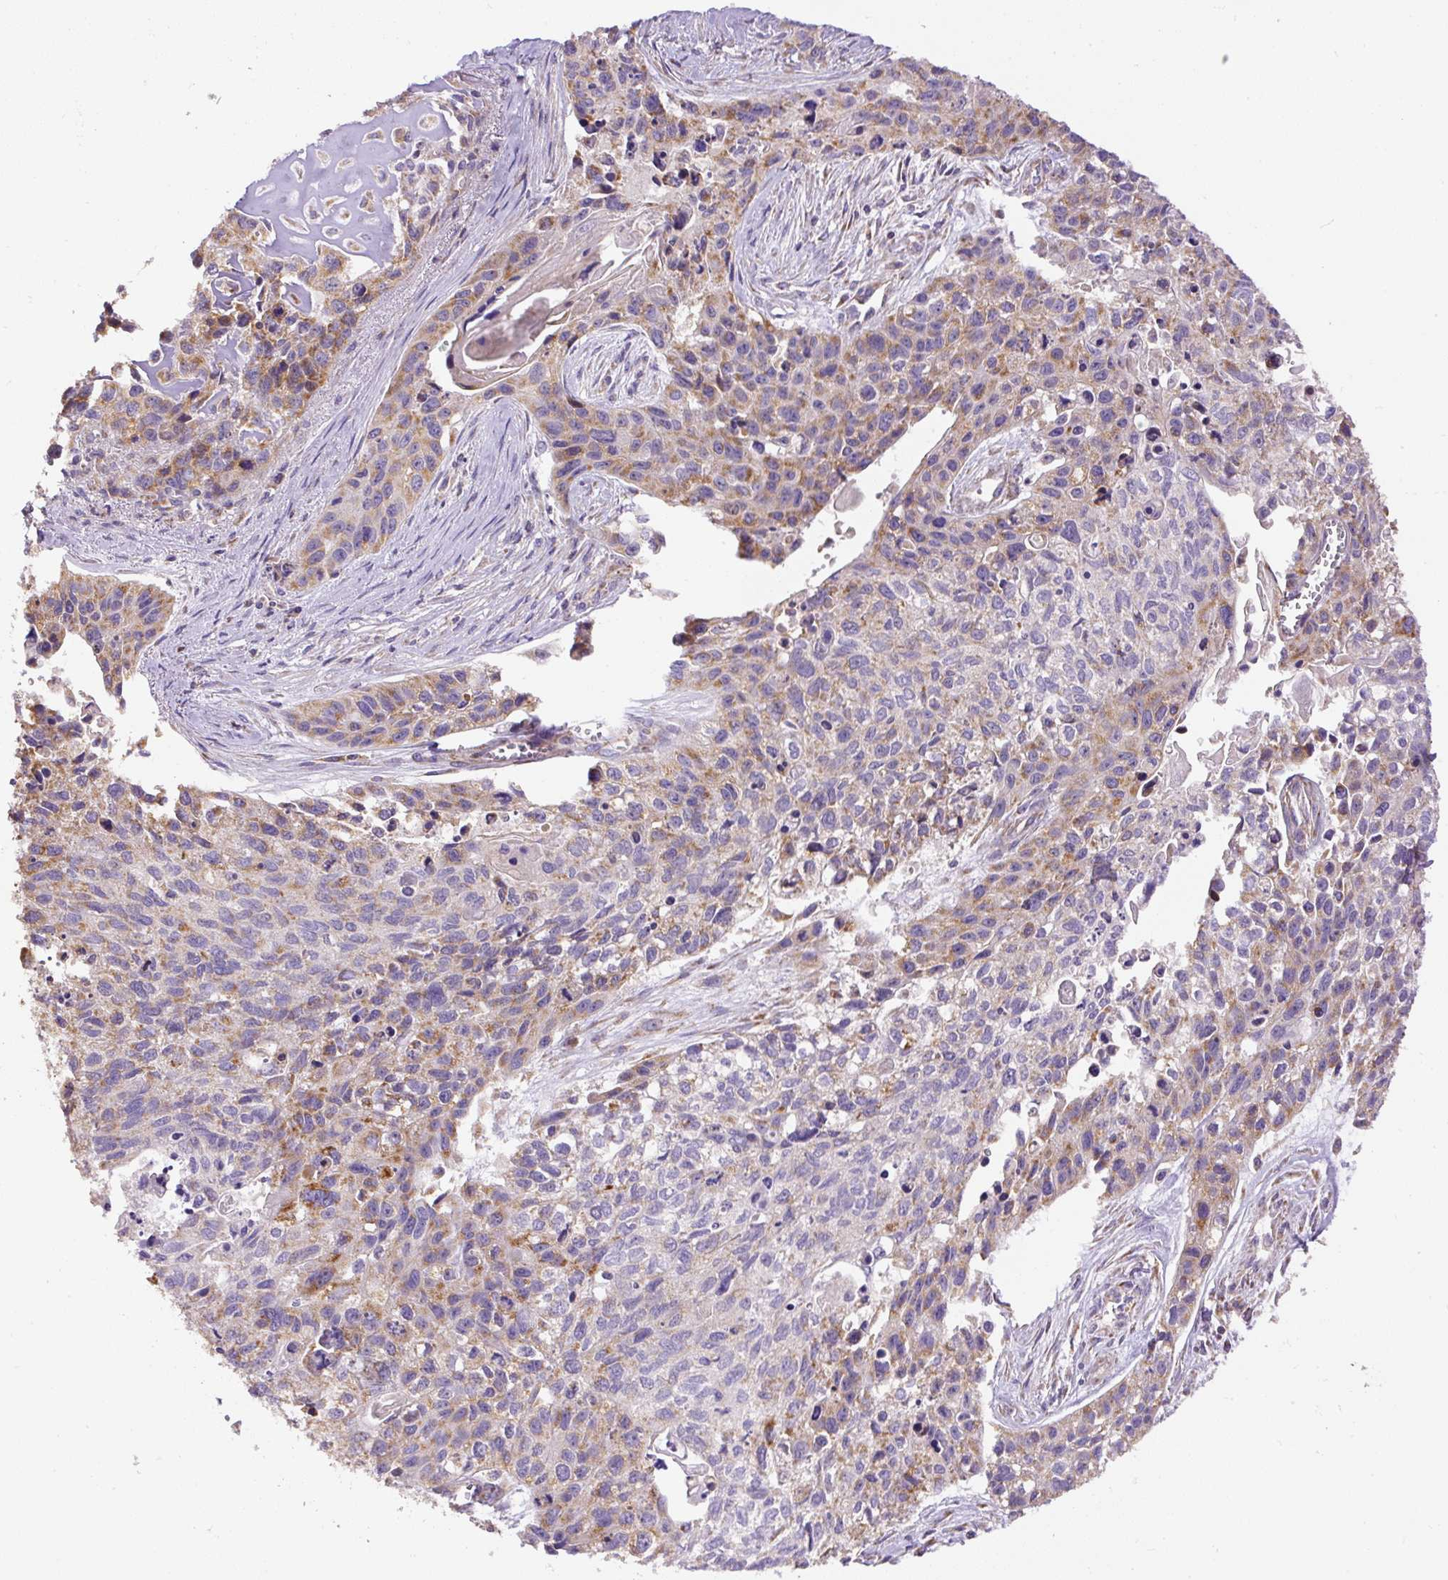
{"staining": {"intensity": "moderate", "quantity": "25%-75%", "location": "cytoplasmic/membranous"}, "tissue": "lung cancer", "cell_type": "Tumor cells", "image_type": "cancer", "snomed": [{"axis": "morphology", "description": "Squamous cell carcinoma, NOS"}, {"axis": "topography", "description": "Lung"}], "caption": "This is an image of IHC staining of lung cancer (squamous cell carcinoma), which shows moderate expression in the cytoplasmic/membranous of tumor cells.", "gene": "NDUFAF2", "patient": {"sex": "male", "age": 74}}